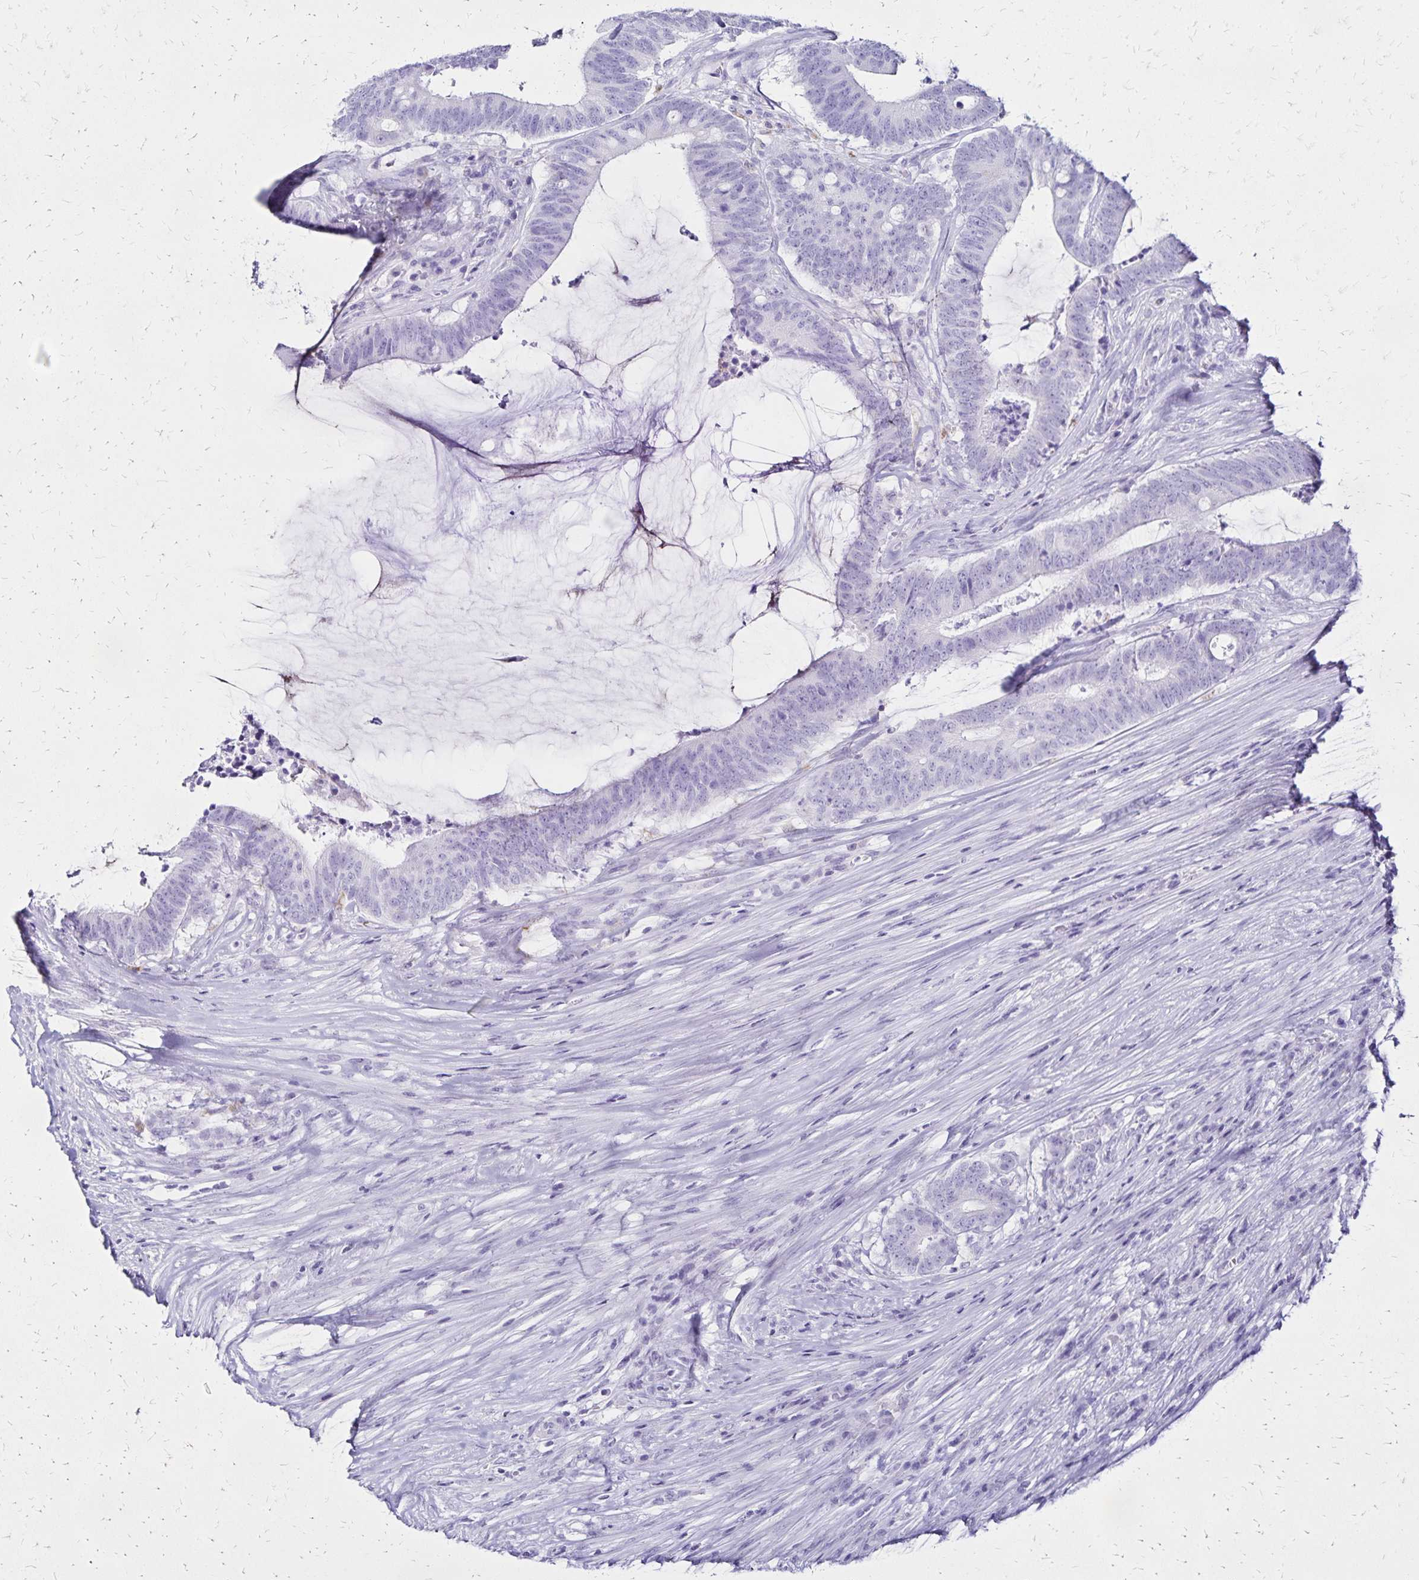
{"staining": {"intensity": "negative", "quantity": "none", "location": "none"}, "tissue": "colorectal cancer", "cell_type": "Tumor cells", "image_type": "cancer", "snomed": [{"axis": "morphology", "description": "Adenocarcinoma, NOS"}, {"axis": "topography", "description": "Colon"}], "caption": "DAB immunohistochemical staining of colorectal adenocarcinoma reveals no significant expression in tumor cells. Nuclei are stained in blue.", "gene": "LIN28B", "patient": {"sex": "female", "age": 43}}